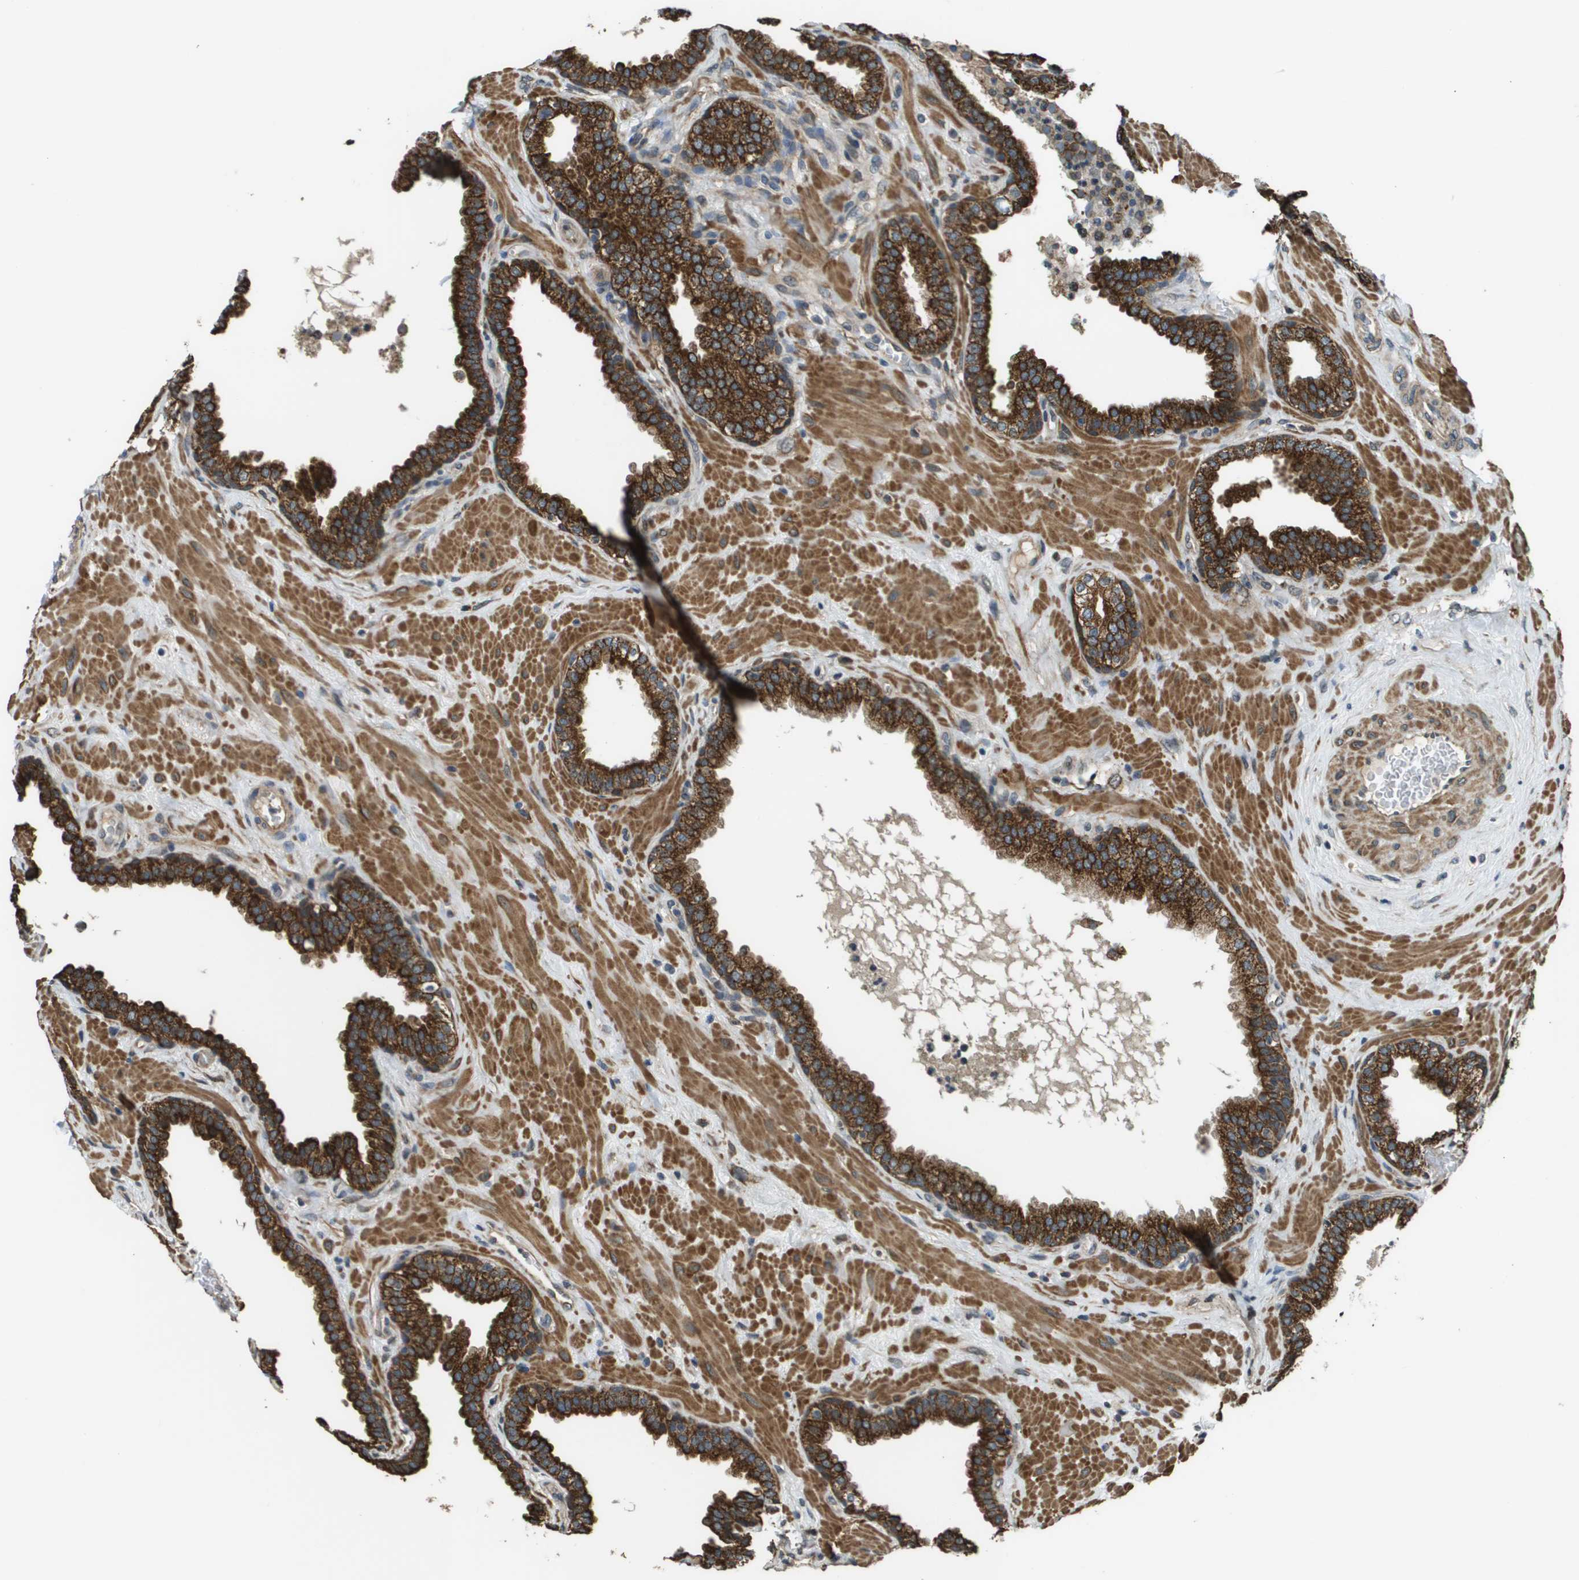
{"staining": {"intensity": "strong", "quantity": ">75%", "location": "cytoplasmic/membranous"}, "tissue": "prostate", "cell_type": "Glandular cells", "image_type": "normal", "snomed": [{"axis": "morphology", "description": "Normal tissue, NOS"}, {"axis": "topography", "description": "Prostate"}], "caption": "Immunohistochemistry (IHC) photomicrograph of unremarkable prostate: prostate stained using IHC demonstrates high levels of strong protein expression localized specifically in the cytoplasmic/membranous of glandular cells, appearing as a cytoplasmic/membranous brown color.", "gene": "CDKN2C", "patient": {"sex": "male", "age": 51}}